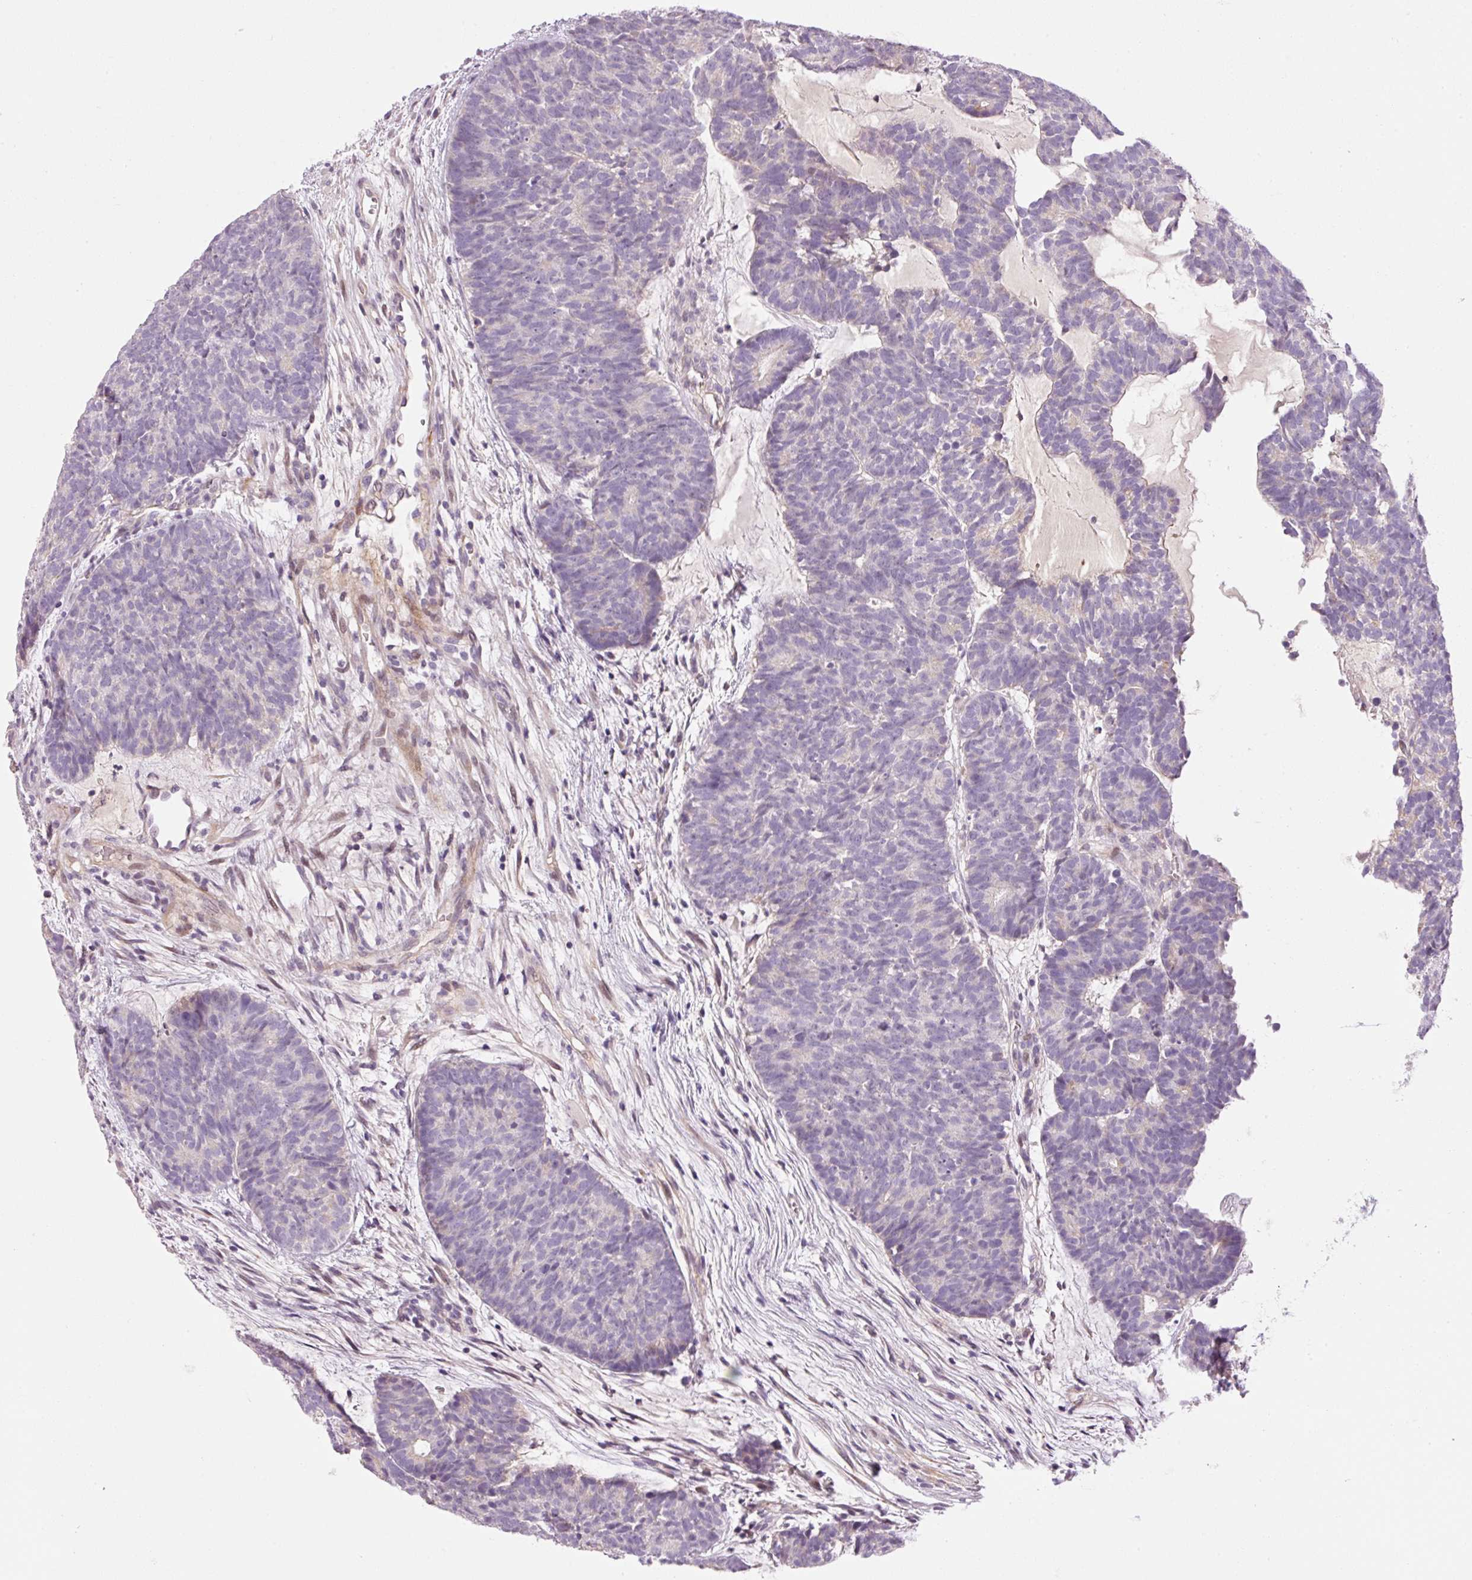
{"staining": {"intensity": "negative", "quantity": "none", "location": "none"}, "tissue": "head and neck cancer", "cell_type": "Tumor cells", "image_type": "cancer", "snomed": [{"axis": "morphology", "description": "Adenocarcinoma, NOS"}, {"axis": "topography", "description": "Head-Neck"}], "caption": "Immunohistochemistry photomicrograph of neoplastic tissue: human adenocarcinoma (head and neck) stained with DAB (3,3'-diaminobenzidine) displays no significant protein expression in tumor cells. The staining was performed using DAB to visualize the protein expression in brown, while the nuclei were stained in blue with hematoxylin (Magnification: 20x).", "gene": "HNF1A", "patient": {"sex": "female", "age": 81}}